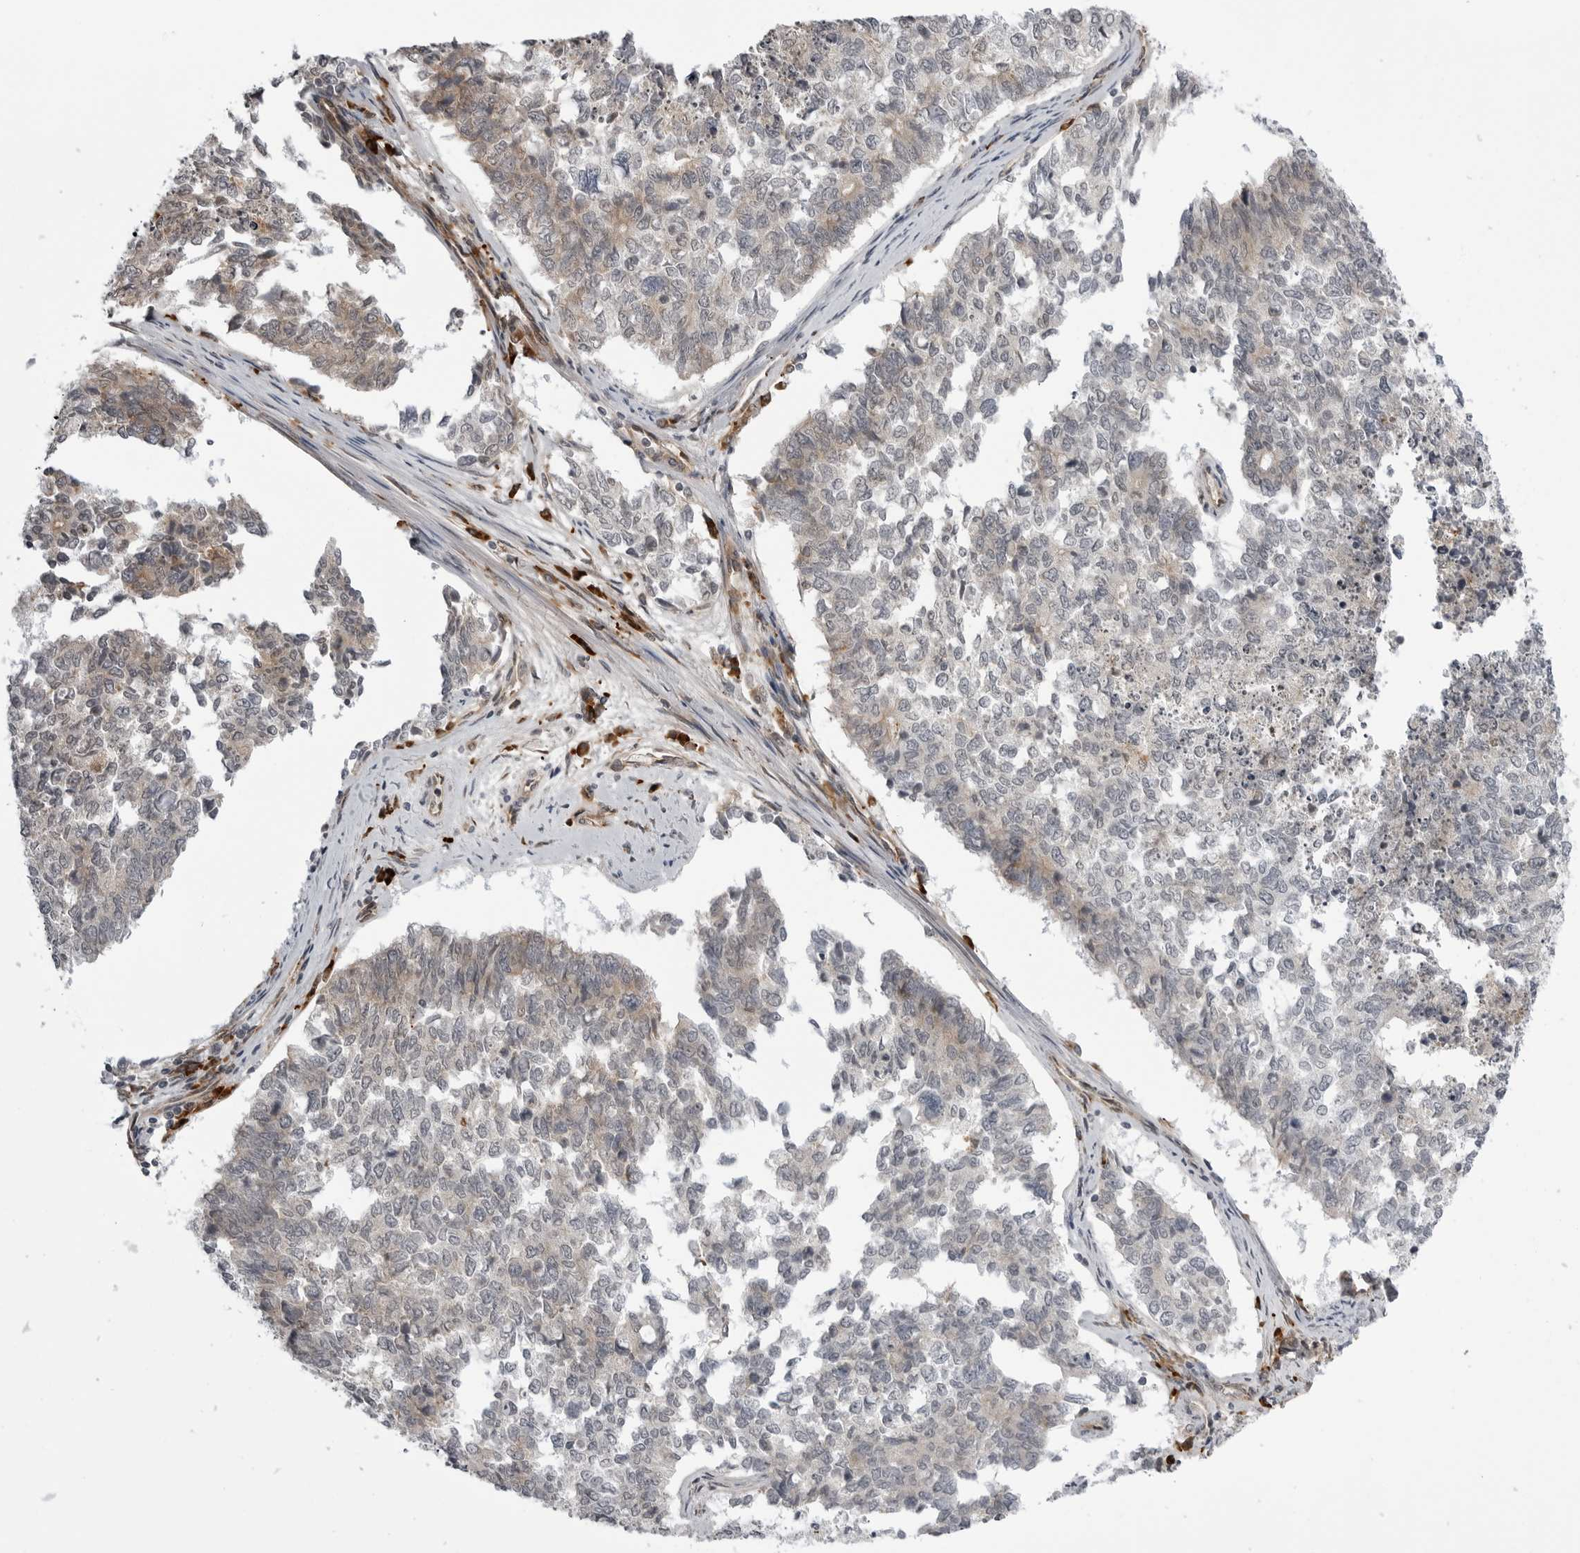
{"staining": {"intensity": "weak", "quantity": "<25%", "location": "cytoplasmic/membranous"}, "tissue": "cervical cancer", "cell_type": "Tumor cells", "image_type": "cancer", "snomed": [{"axis": "morphology", "description": "Squamous cell carcinoma, NOS"}, {"axis": "topography", "description": "Cervix"}], "caption": "Cervical cancer was stained to show a protein in brown. There is no significant staining in tumor cells.", "gene": "ARL5A", "patient": {"sex": "female", "age": 63}}